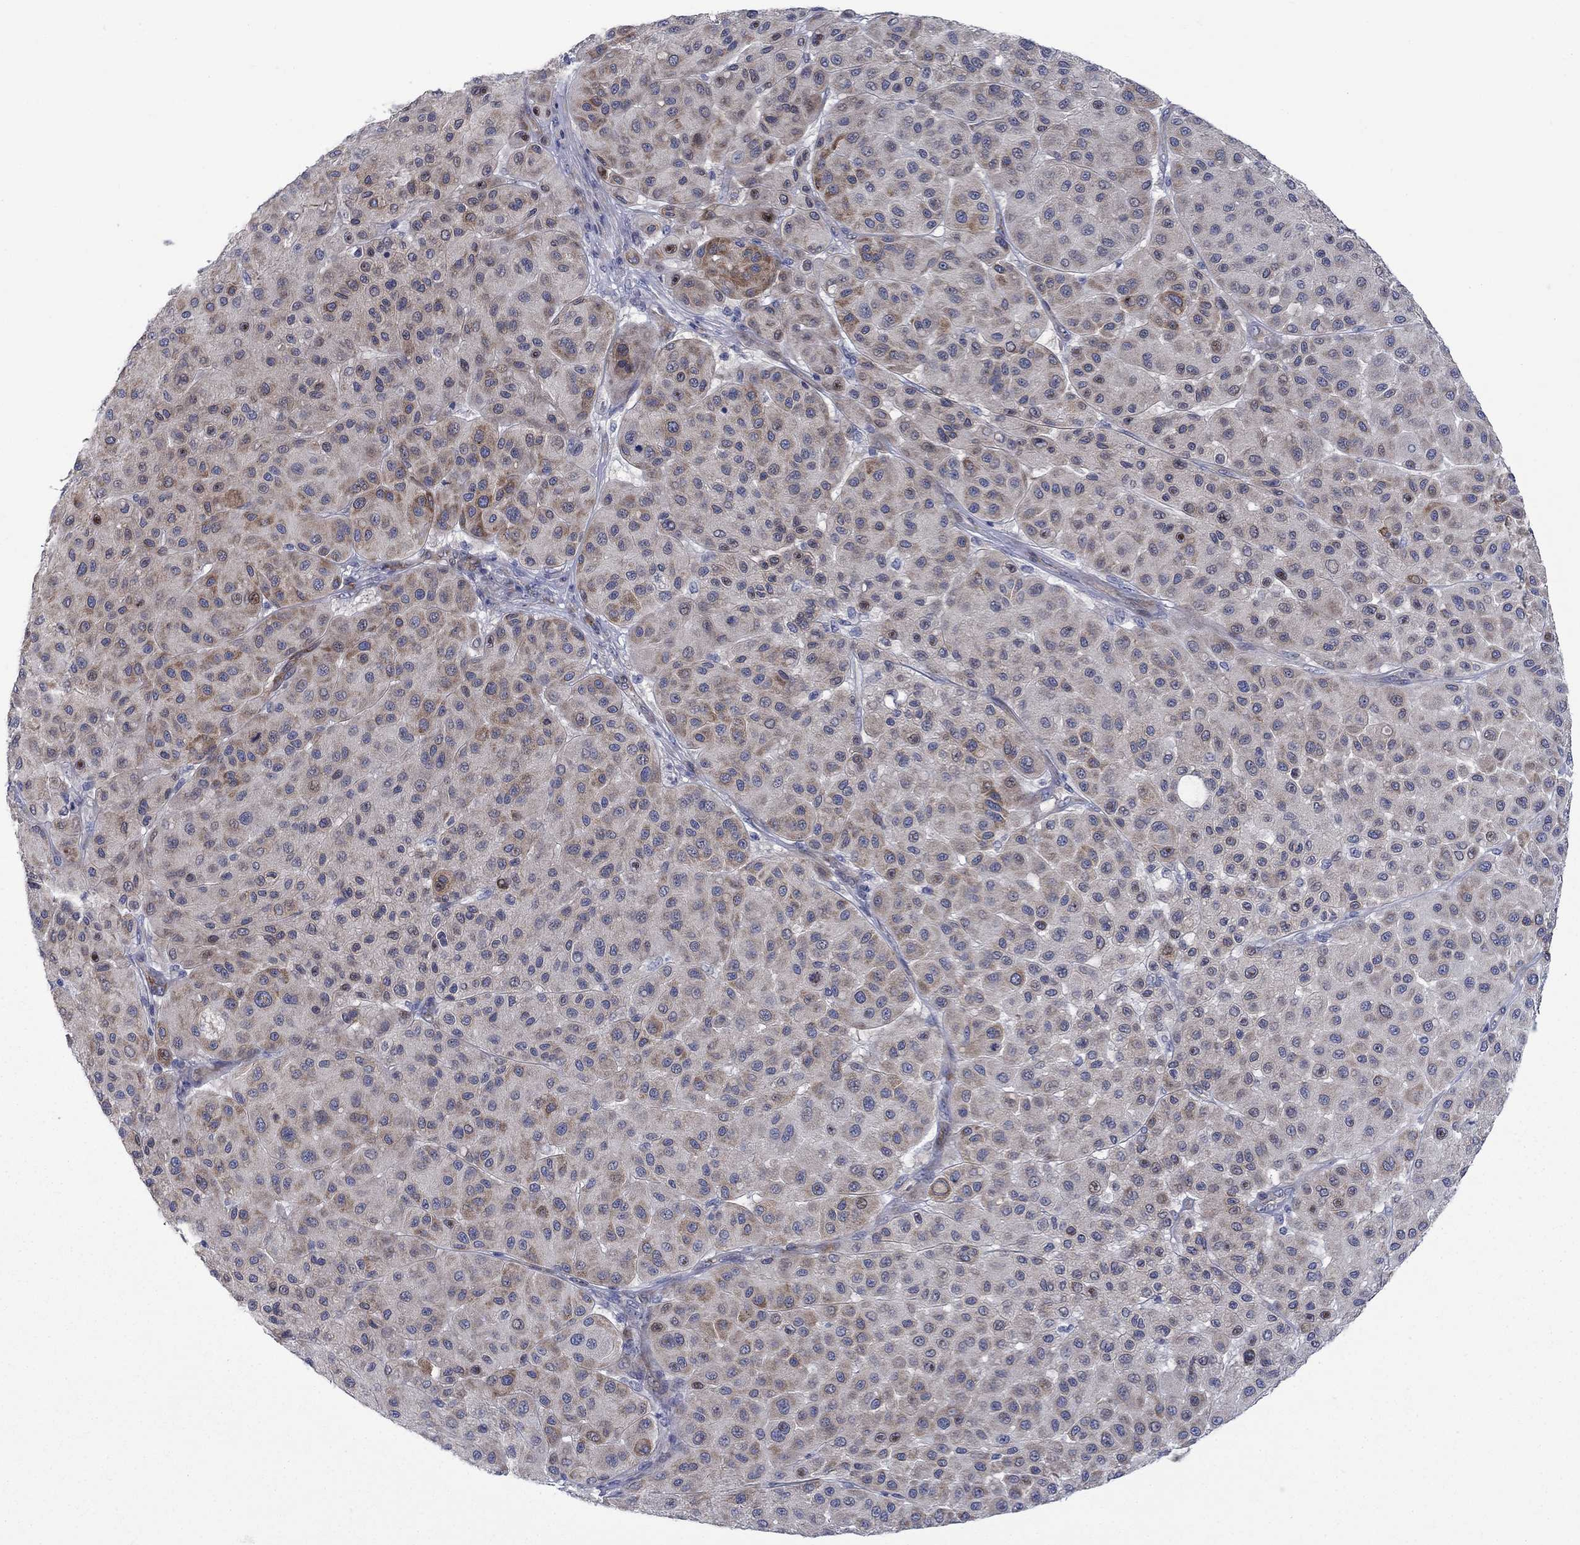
{"staining": {"intensity": "strong", "quantity": "<25%", "location": "cytoplasmic/membranous"}, "tissue": "melanoma", "cell_type": "Tumor cells", "image_type": "cancer", "snomed": [{"axis": "morphology", "description": "Malignant melanoma, Metastatic site"}, {"axis": "topography", "description": "Smooth muscle"}], "caption": "Immunohistochemical staining of malignant melanoma (metastatic site) reveals medium levels of strong cytoplasmic/membranous protein staining in about <25% of tumor cells.", "gene": "FXR1", "patient": {"sex": "male", "age": 41}}